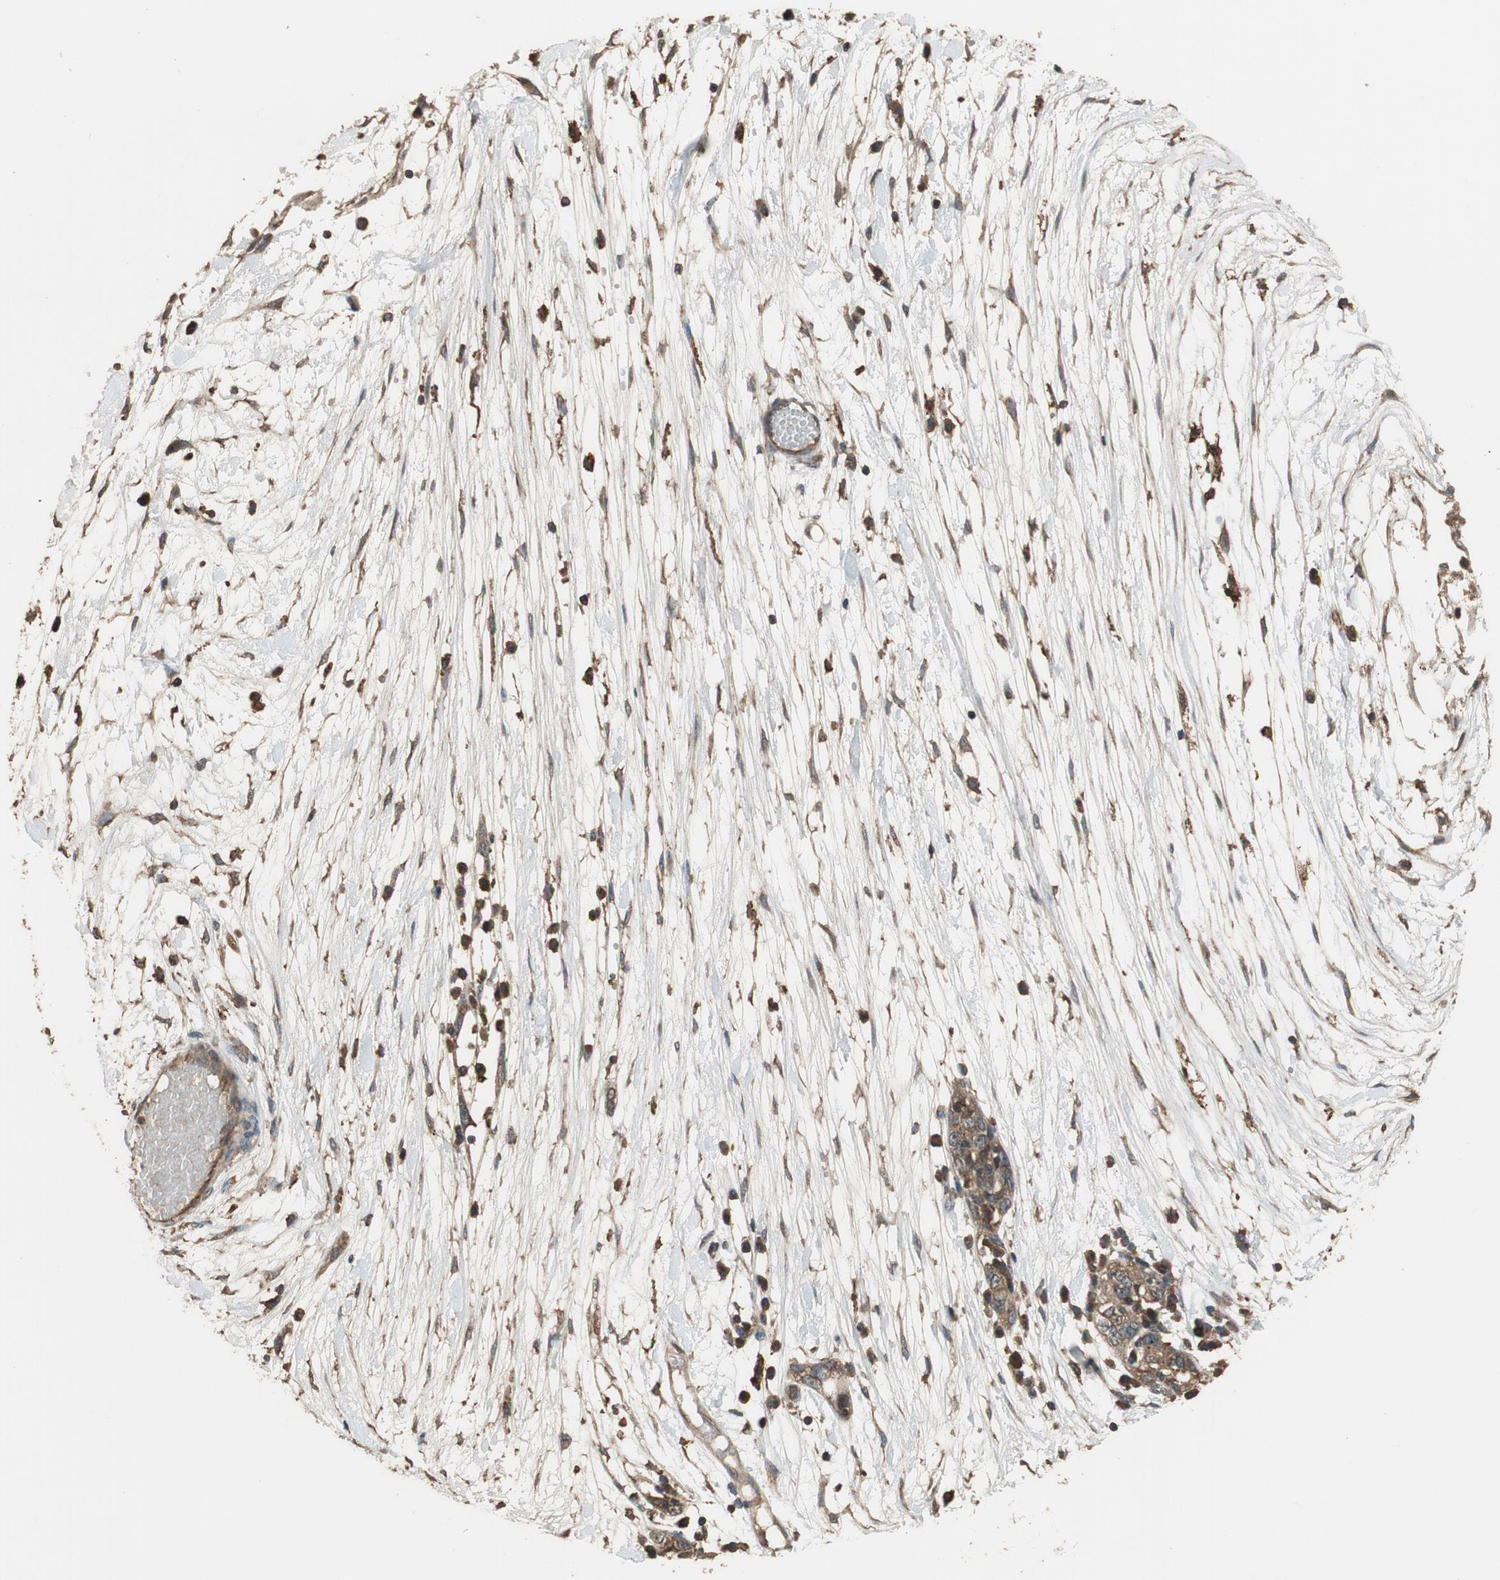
{"staining": {"intensity": "moderate", "quantity": ">75%", "location": "cytoplasmic/membranous"}, "tissue": "ovarian cancer", "cell_type": "Tumor cells", "image_type": "cancer", "snomed": [{"axis": "morphology", "description": "Cystadenocarcinoma, serous, NOS"}, {"axis": "topography", "description": "Ovary"}], "caption": "This micrograph demonstrates ovarian cancer (serous cystadenocarcinoma) stained with immunohistochemistry (IHC) to label a protein in brown. The cytoplasmic/membranous of tumor cells show moderate positivity for the protein. Nuclei are counter-stained blue.", "gene": "MST1R", "patient": {"sex": "female", "age": 71}}